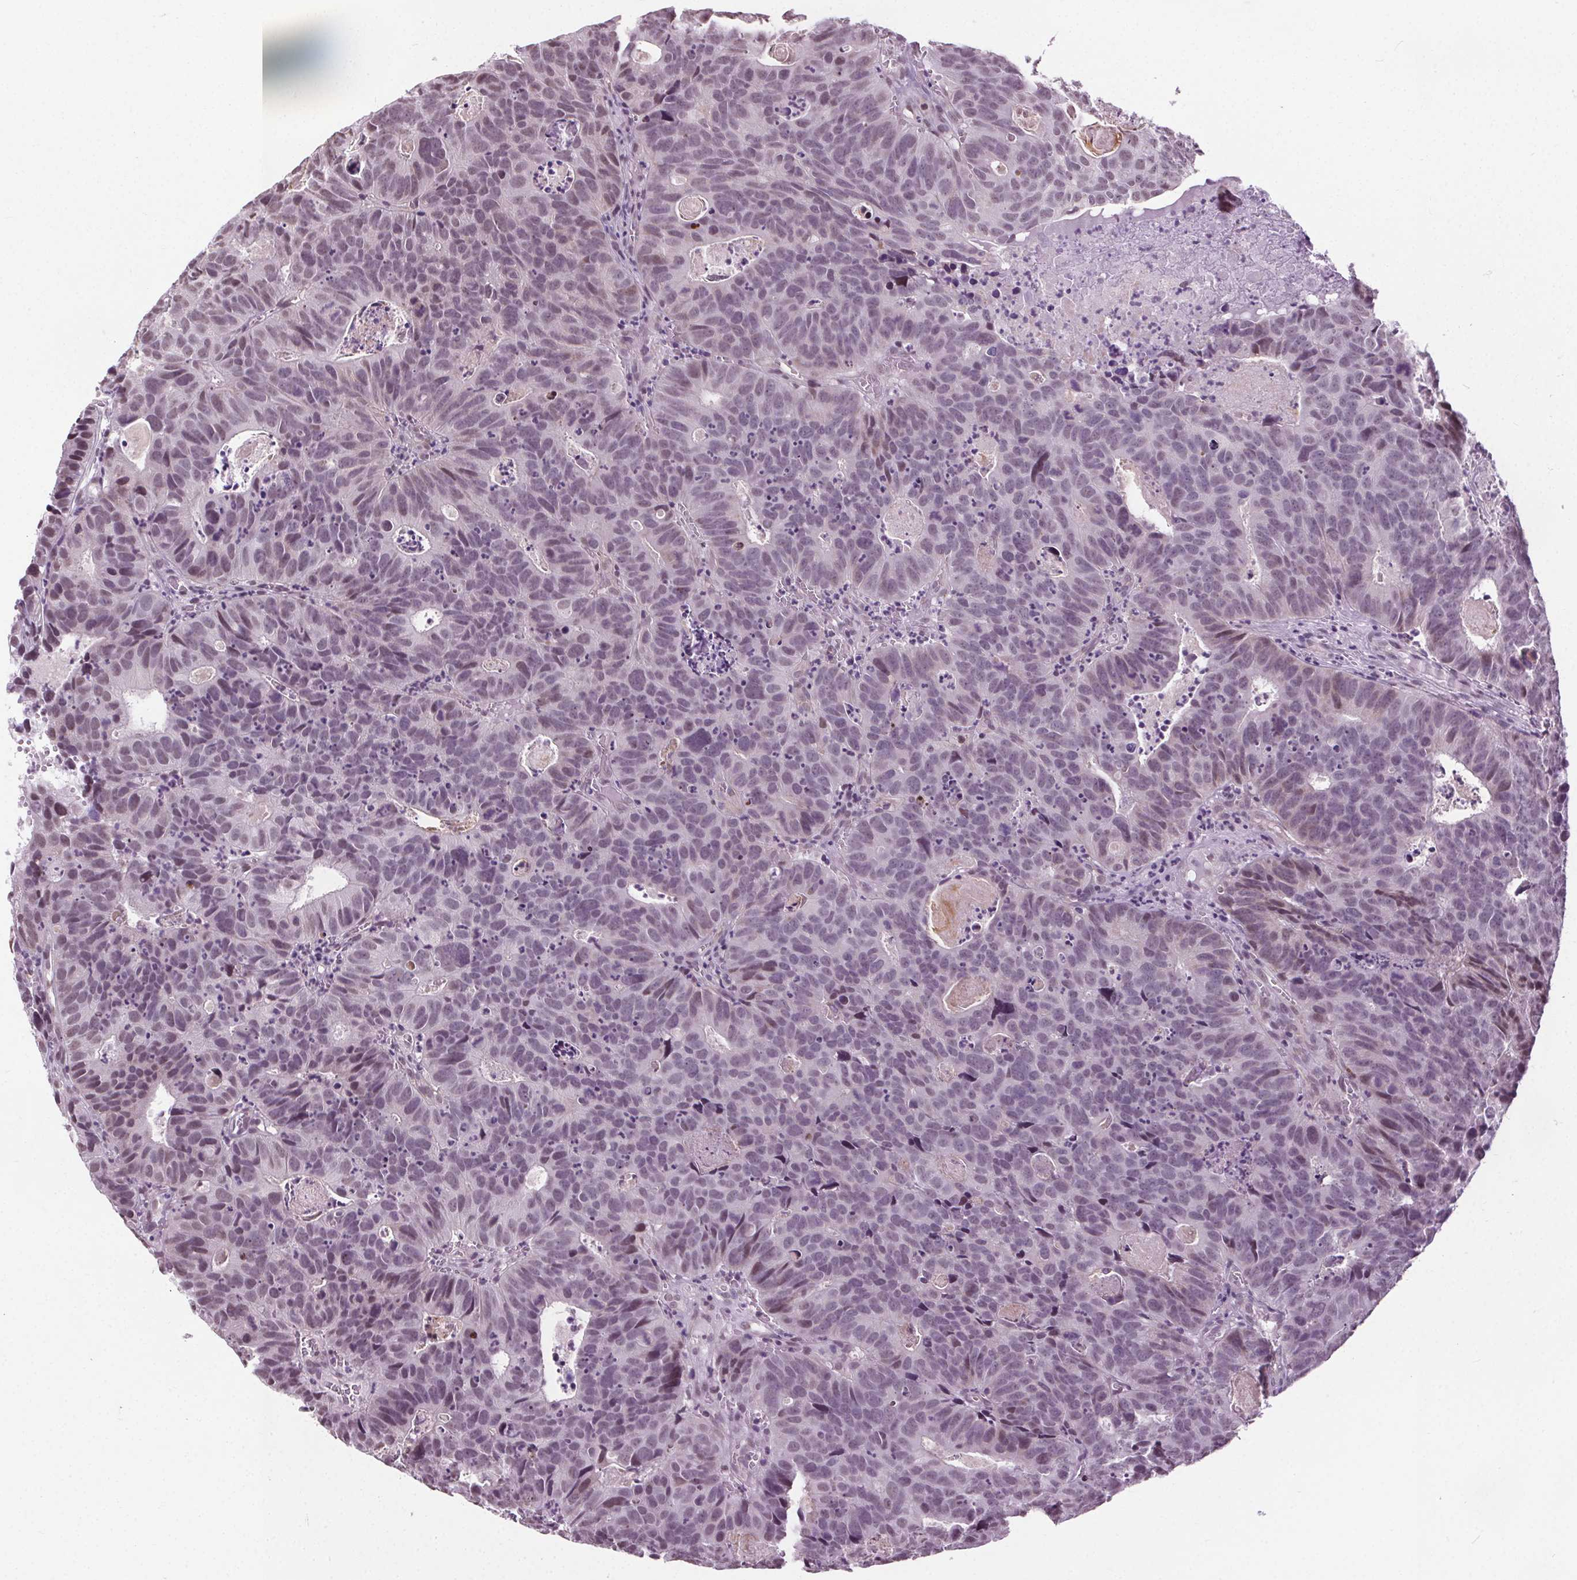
{"staining": {"intensity": "negative", "quantity": "none", "location": "none"}, "tissue": "head and neck cancer", "cell_type": "Tumor cells", "image_type": "cancer", "snomed": [{"axis": "morphology", "description": "Adenocarcinoma, NOS"}, {"axis": "topography", "description": "Head-Neck"}], "caption": "Head and neck adenocarcinoma stained for a protein using IHC shows no staining tumor cells.", "gene": "CEBPA", "patient": {"sex": "male", "age": 62}}